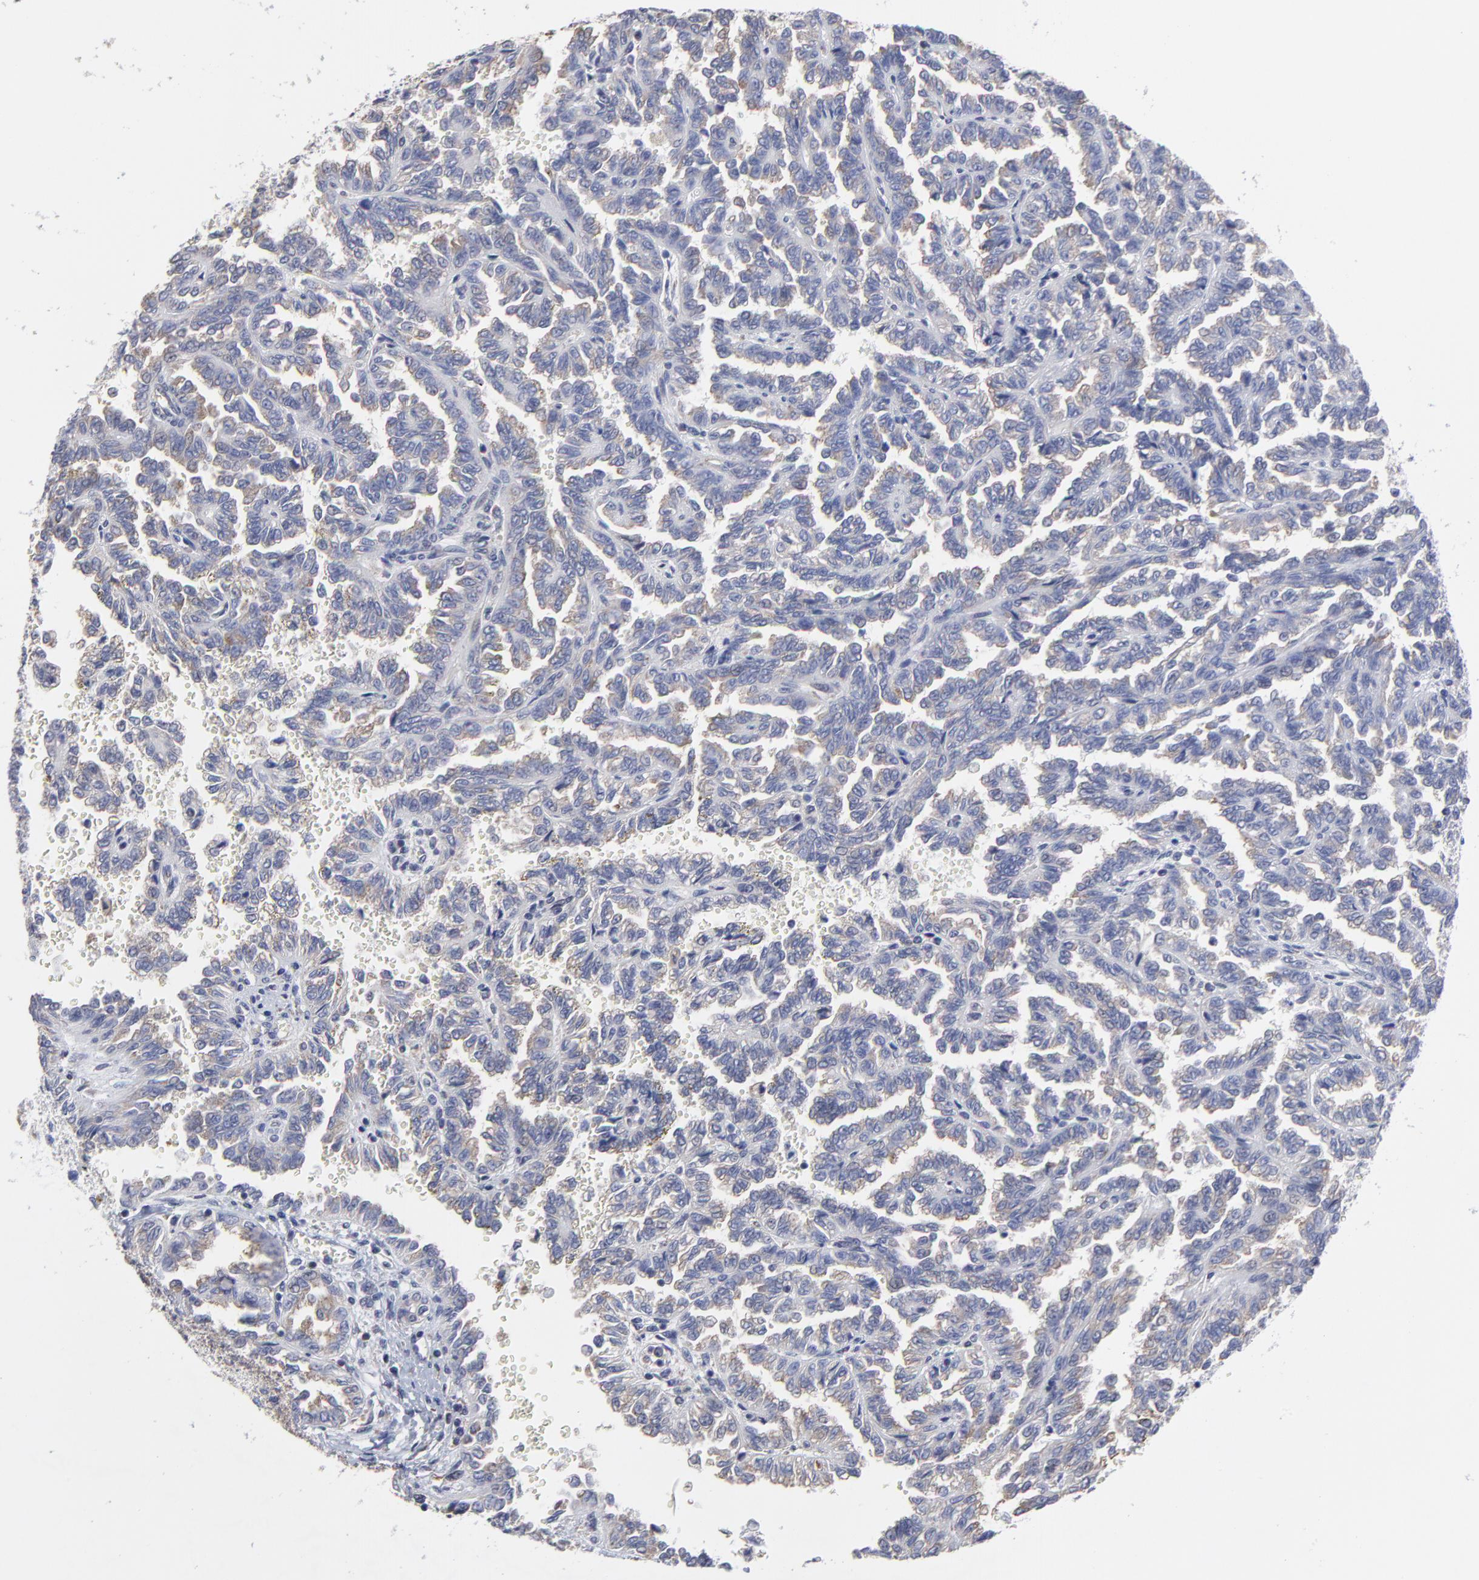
{"staining": {"intensity": "weak", "quantity": "25%-75%", "location": "cytoplasmic/membranous"}, "tissue": "renal cancer", "cell_type": "Tumor cells", "image_type": "cancer", "snomed": [{"axis": "morphology", "description": "Inflammation, NOS"}, {"axis": "morphology", "description": "Adenocarcinoma, NOS"}, {"axis": "topography", "description": "Kidney"}], "caption": "IHC micrograph of neoplastic tissue: human renal cancer stained using immunohistochemistry shows low levels of weak protein expression localized specifically in the cytoplasmic/membranous of tumor cells, appearing as a cytoplasmic/membranous brown color.", "gene": "CCT2", "patient": {"sex": "male", "age": 68}}